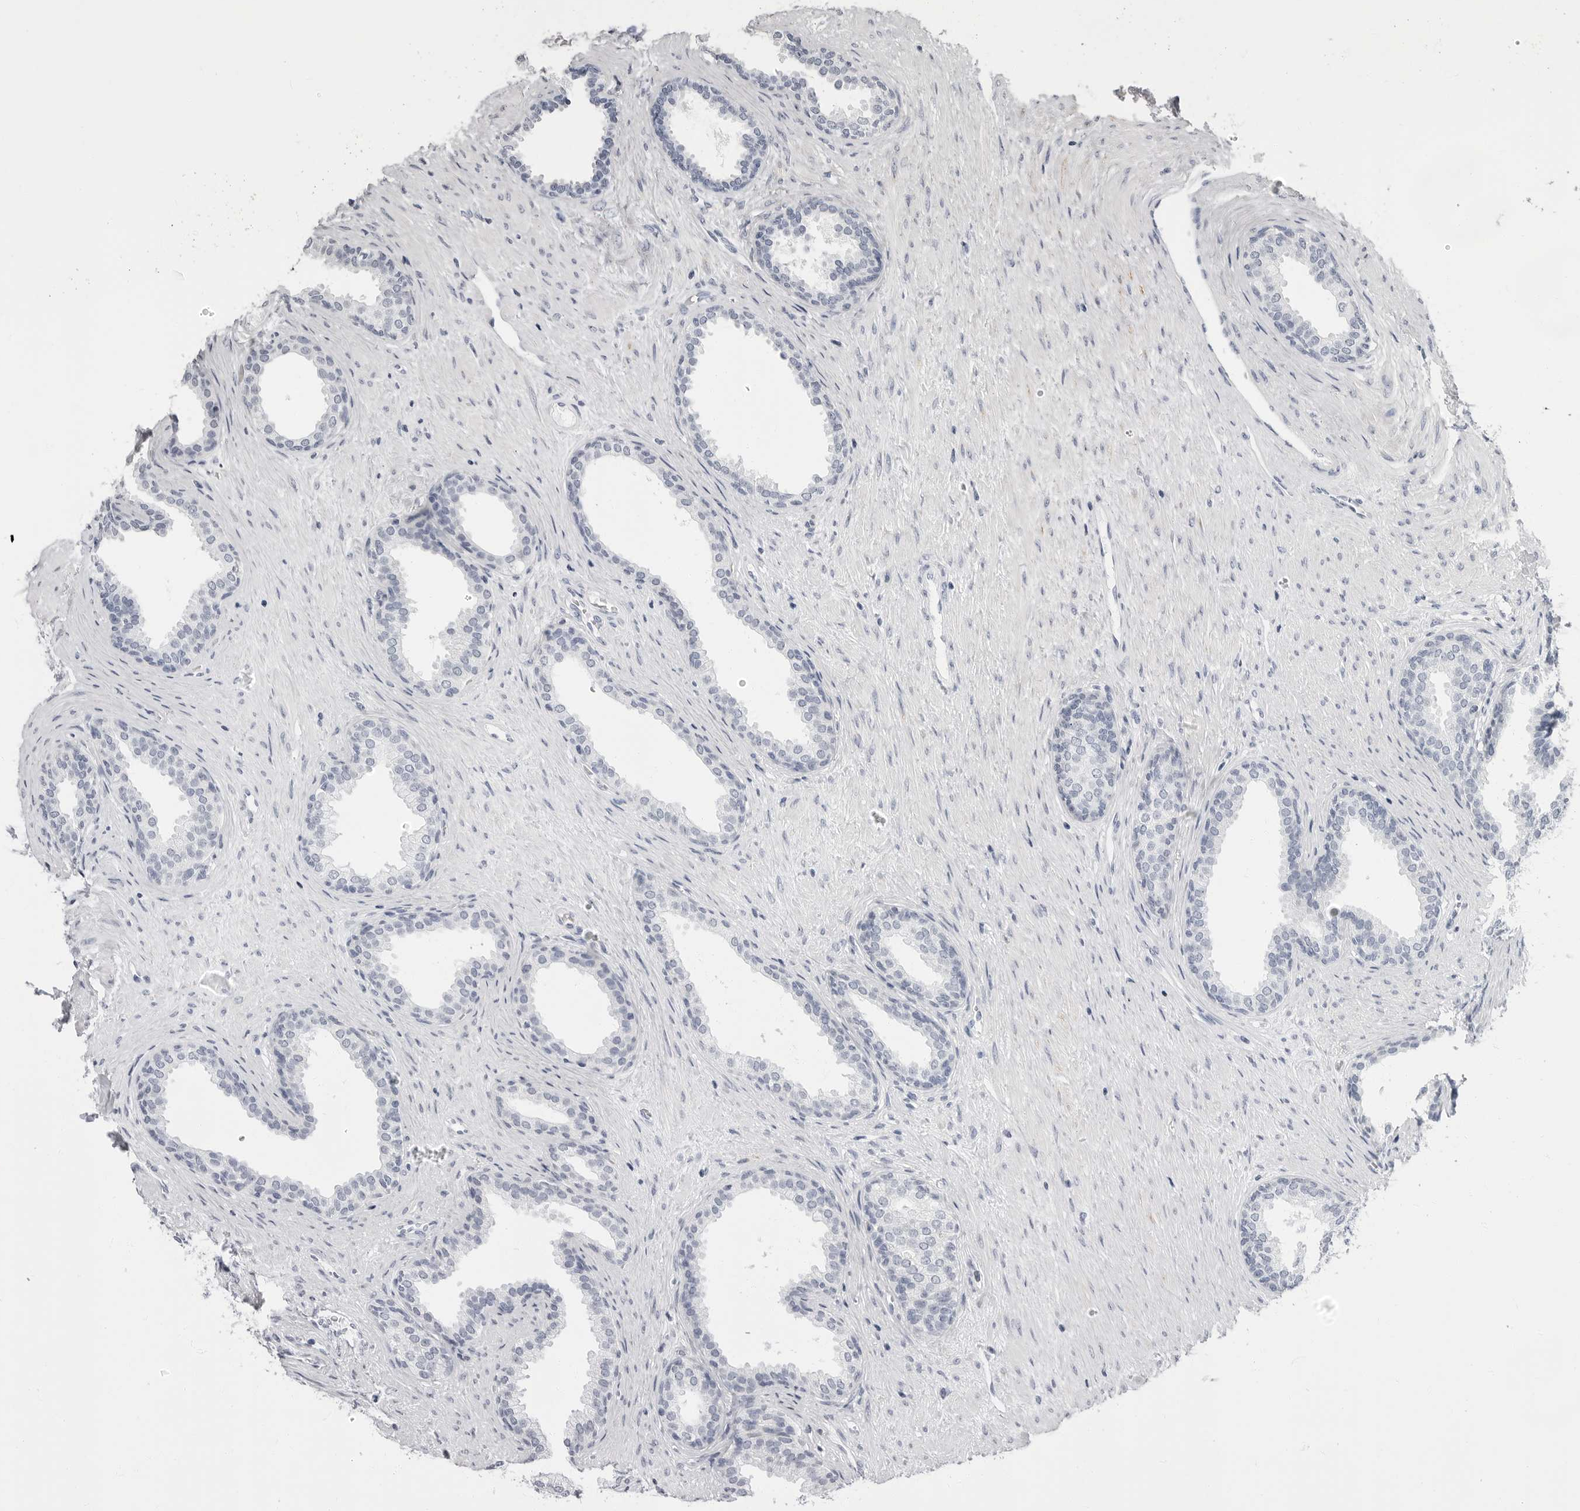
{"staining": {"intensity": "negative", "quantity": "none", "location": "none"}, "tissue": "prostate", "cell_type": "Glandular cells", "image_type": "normal", "snomed": [{"axis": "morphology", "description": "Normal tissue, NOS"}, {"axis": "topography", "description": "Prostate"}], "caption": "The immunohistochemistry (IHC) image has no significant staining in glandular cells of prostate.", "gene": "ERICH3", "patient": {"sex": "male", "age": 76}}